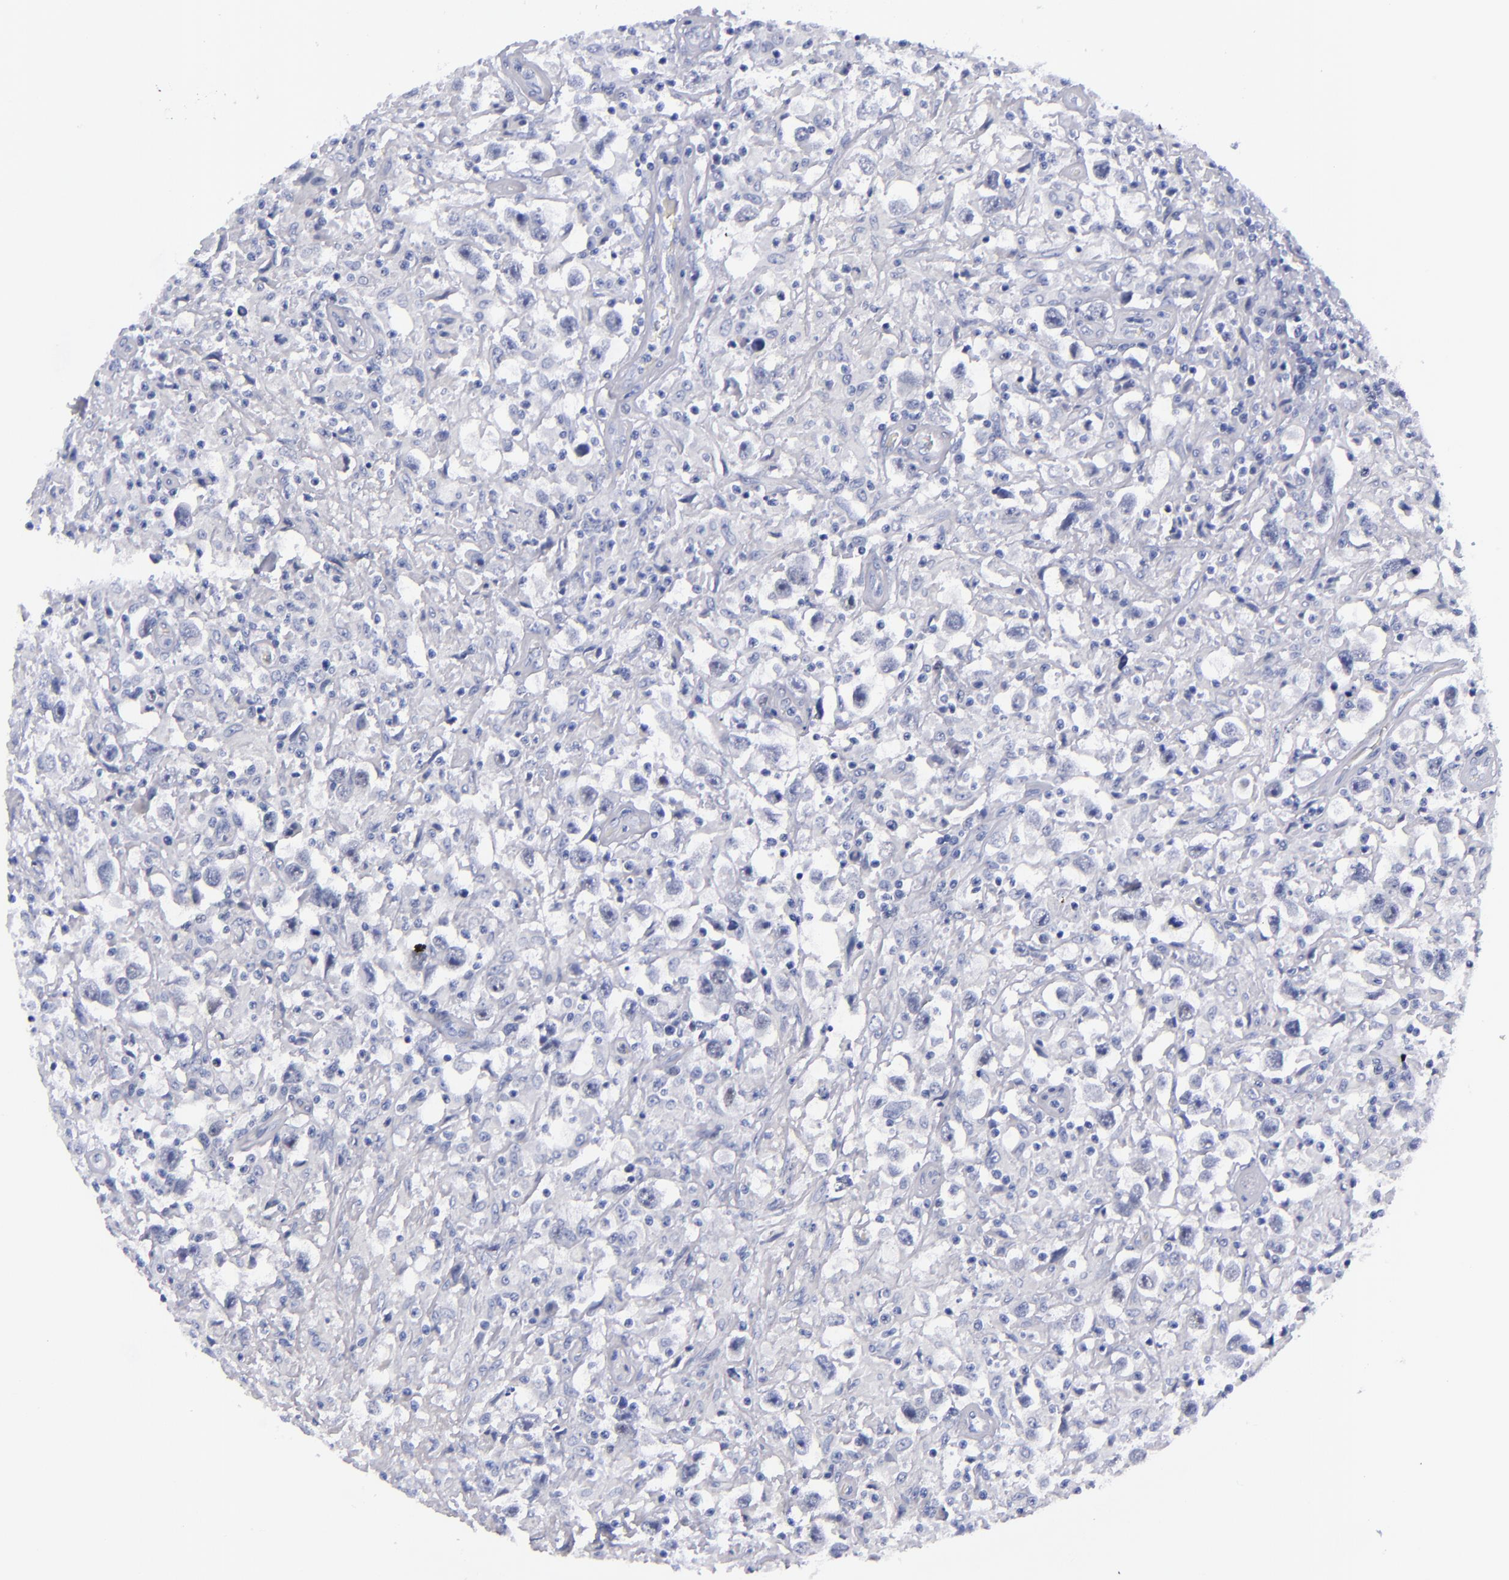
{"staining": {"intensity": "negative", "quantity": "none", "location": "none"}, "tissue": "testis cancer", "cell_type": "Tumor cells", "image_type": "cancer", "snomed": [{"axis": "morphology", "description": "Seminoma, NOS"}, {"axis": "topography", "description": "Testis"}], "caption": "This is an immunohistochemistry histopathology image of human testis seminoma. There is no staining in tumor cells.", "gene": "MCM7", "patient": {"sex": "male", "age": 34}}